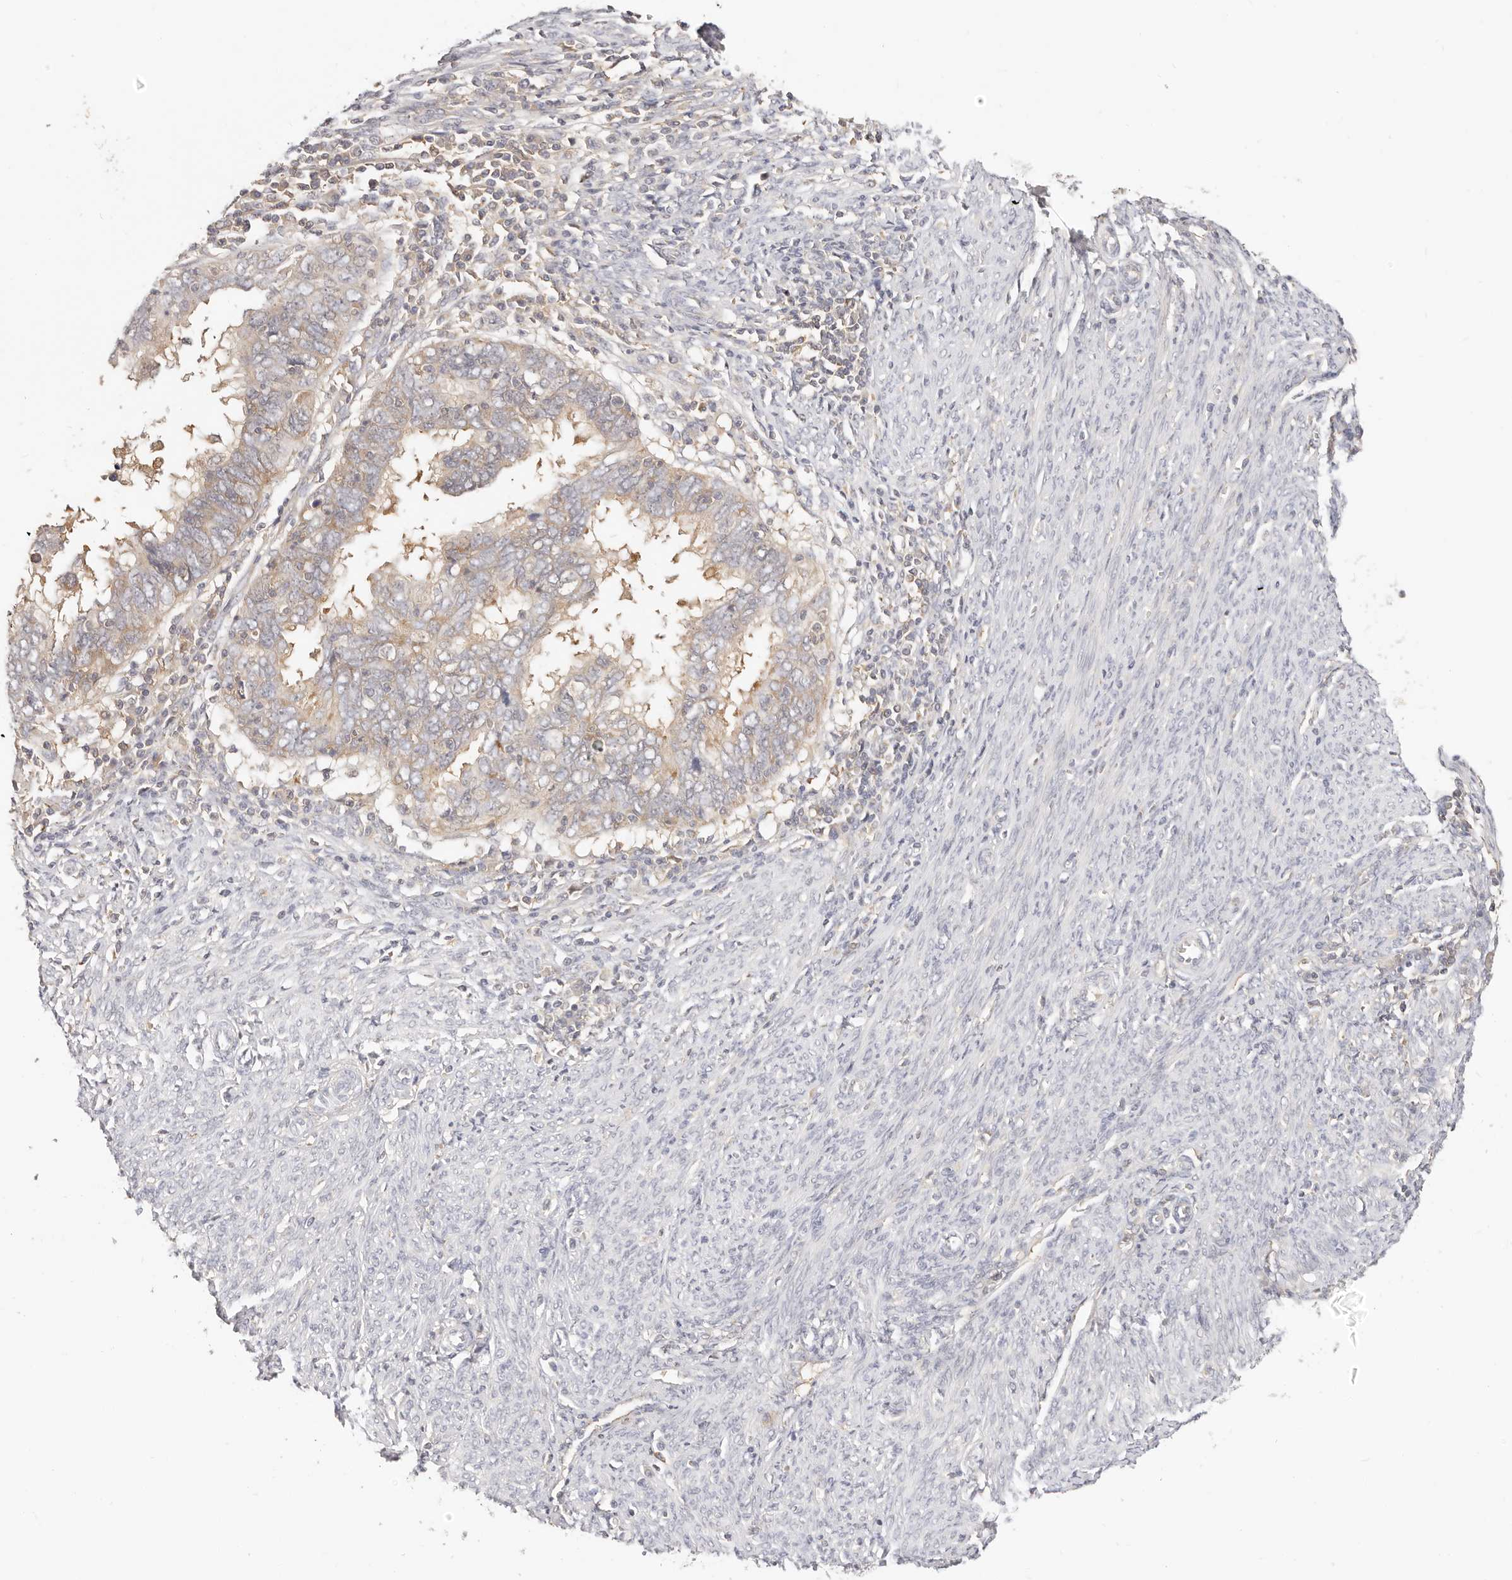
{"staining": {"intensity": "weak", "quantity": "25%-75%", "location": "cytoplasmic/membranous"}, "tissue": "endometrial cancer", "cell_type": "Tumor cells", "image_type": "cancer", "snomed": [{"axis": "morphology", "description": "Adenocarcinoma, NOS"}, {"axis": "topography", "description": "Uterus"}], "caption": "Endometrial cancer stained with a brown dye shows weak cytoplasmic/membranous positive staining in about 25%-75% of tumor cells.", "gene": "DTNBP1", "patient": {"sex": "female", "age": 77}}